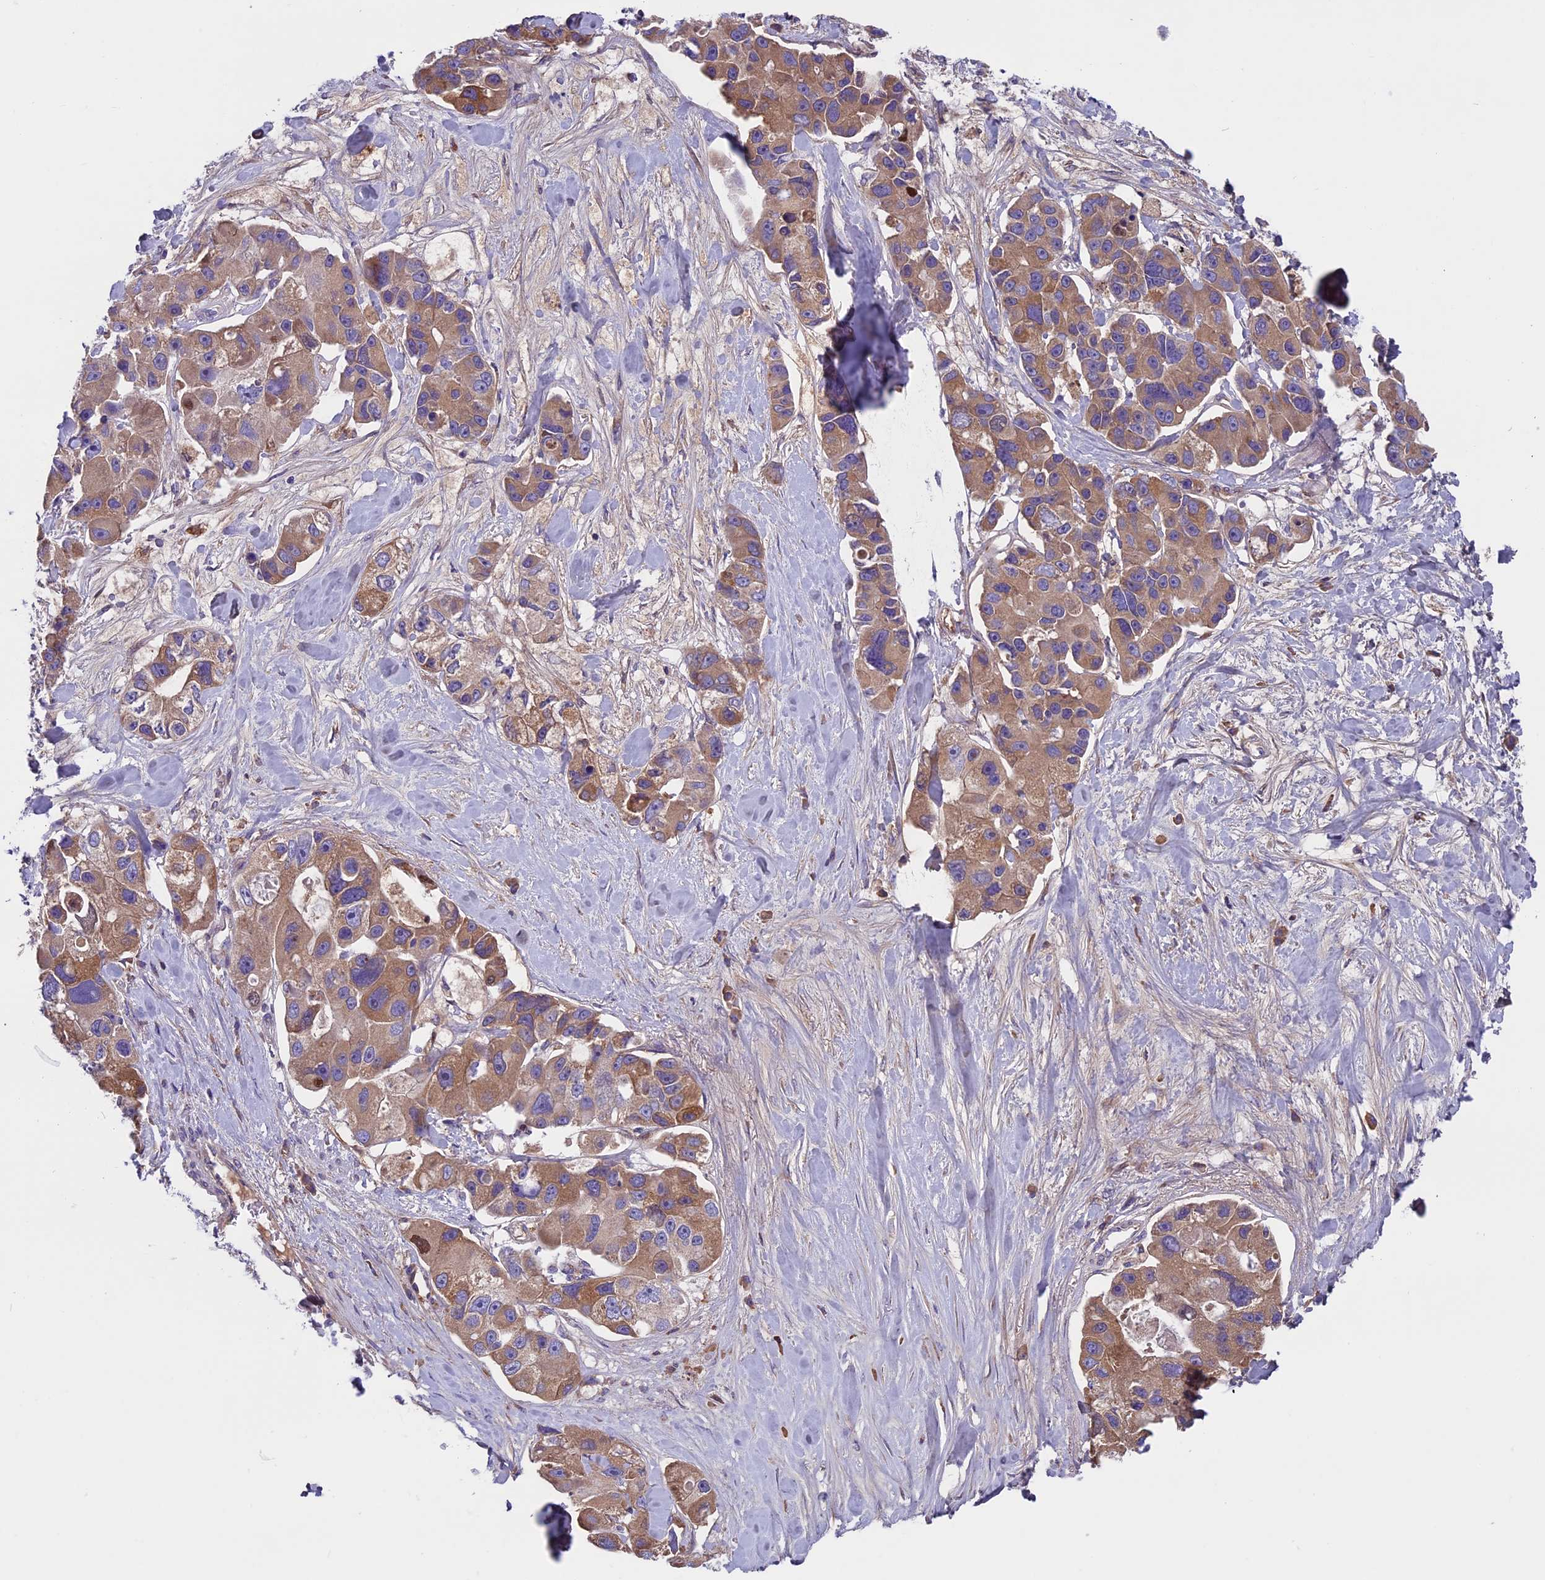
{"staining": {"intensity": "moderate", "quantity": ">75%", "location": "cytoplasmic/membranous"}, "tissue": "lung cancer", "cell_type": "Tumor cells", "image_type": "cancer", "snomed": [{"axis": "morphology", "description": "Adenocarcinoma, NOS"}, {"axis": "topography", "description": "Lung"}], "caption": "Protein expression analysis of lung cancer displays moderate cytoplasmic/membranous positivity in about >75% of tumor cells.", "gene": "DCTN5", "patient": {"sex": "female", "age": 54}}